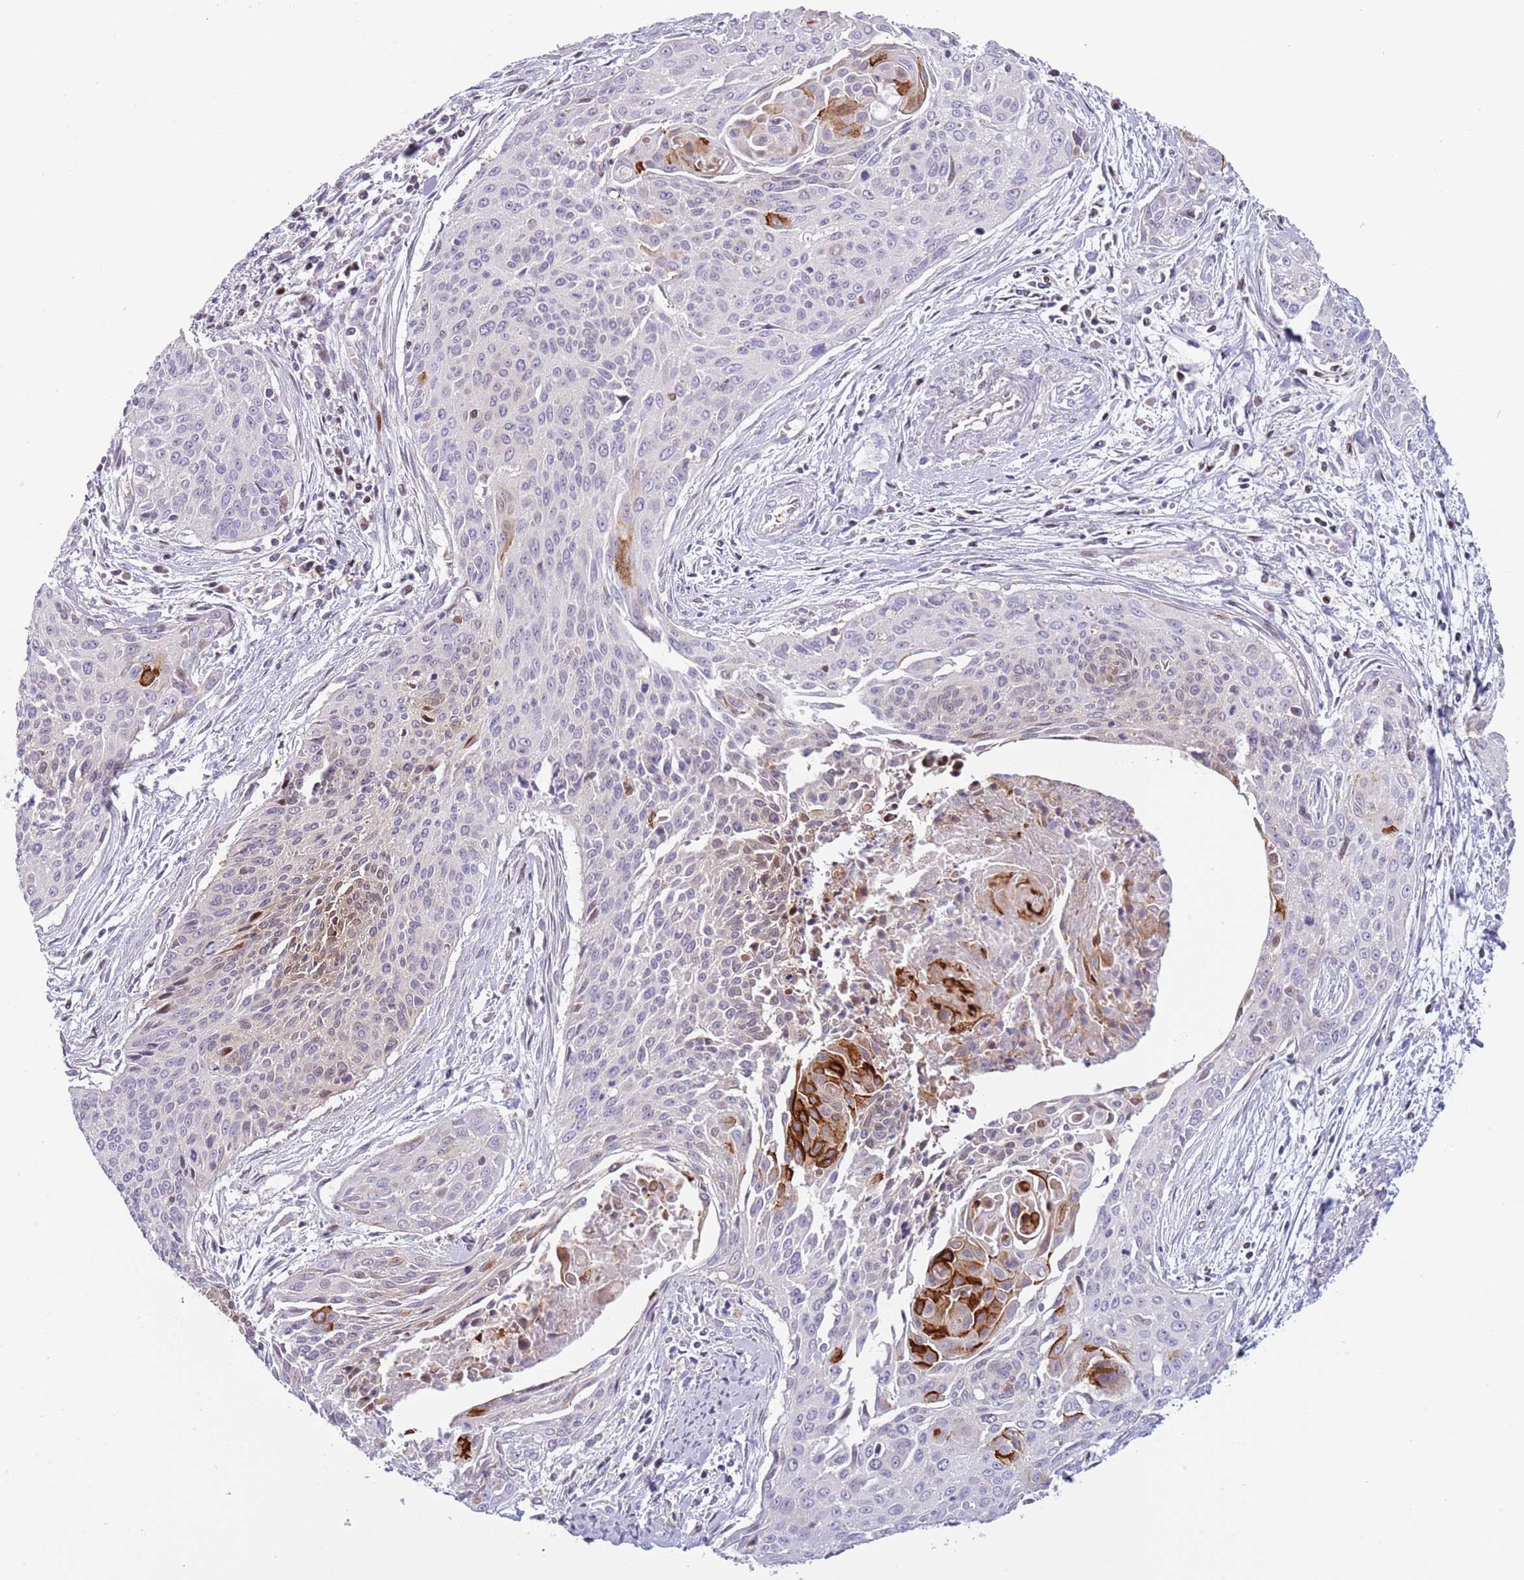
{"staining": {"intensity": "strong", "quantity": "<25%", "location": "cytoplasmic/membranous"}, "tissue": "cervical cancer", "cell_type": "Tumor cells", "image_type": "cancer", "snomed": [{"axis": "morphology", "description": "Squamous cell carcinoma, NOS"}, {"axis": "topography", "description": "Cervix"}], "caption": "The immunohistochemical stain highlights strong cytoplasmic/membranous staining in tumor cells of cervical cancer (squamous cell carcinoma) tissue.", "gene": "NBPF6", "patient": {"sex": "female", "age": 55}}